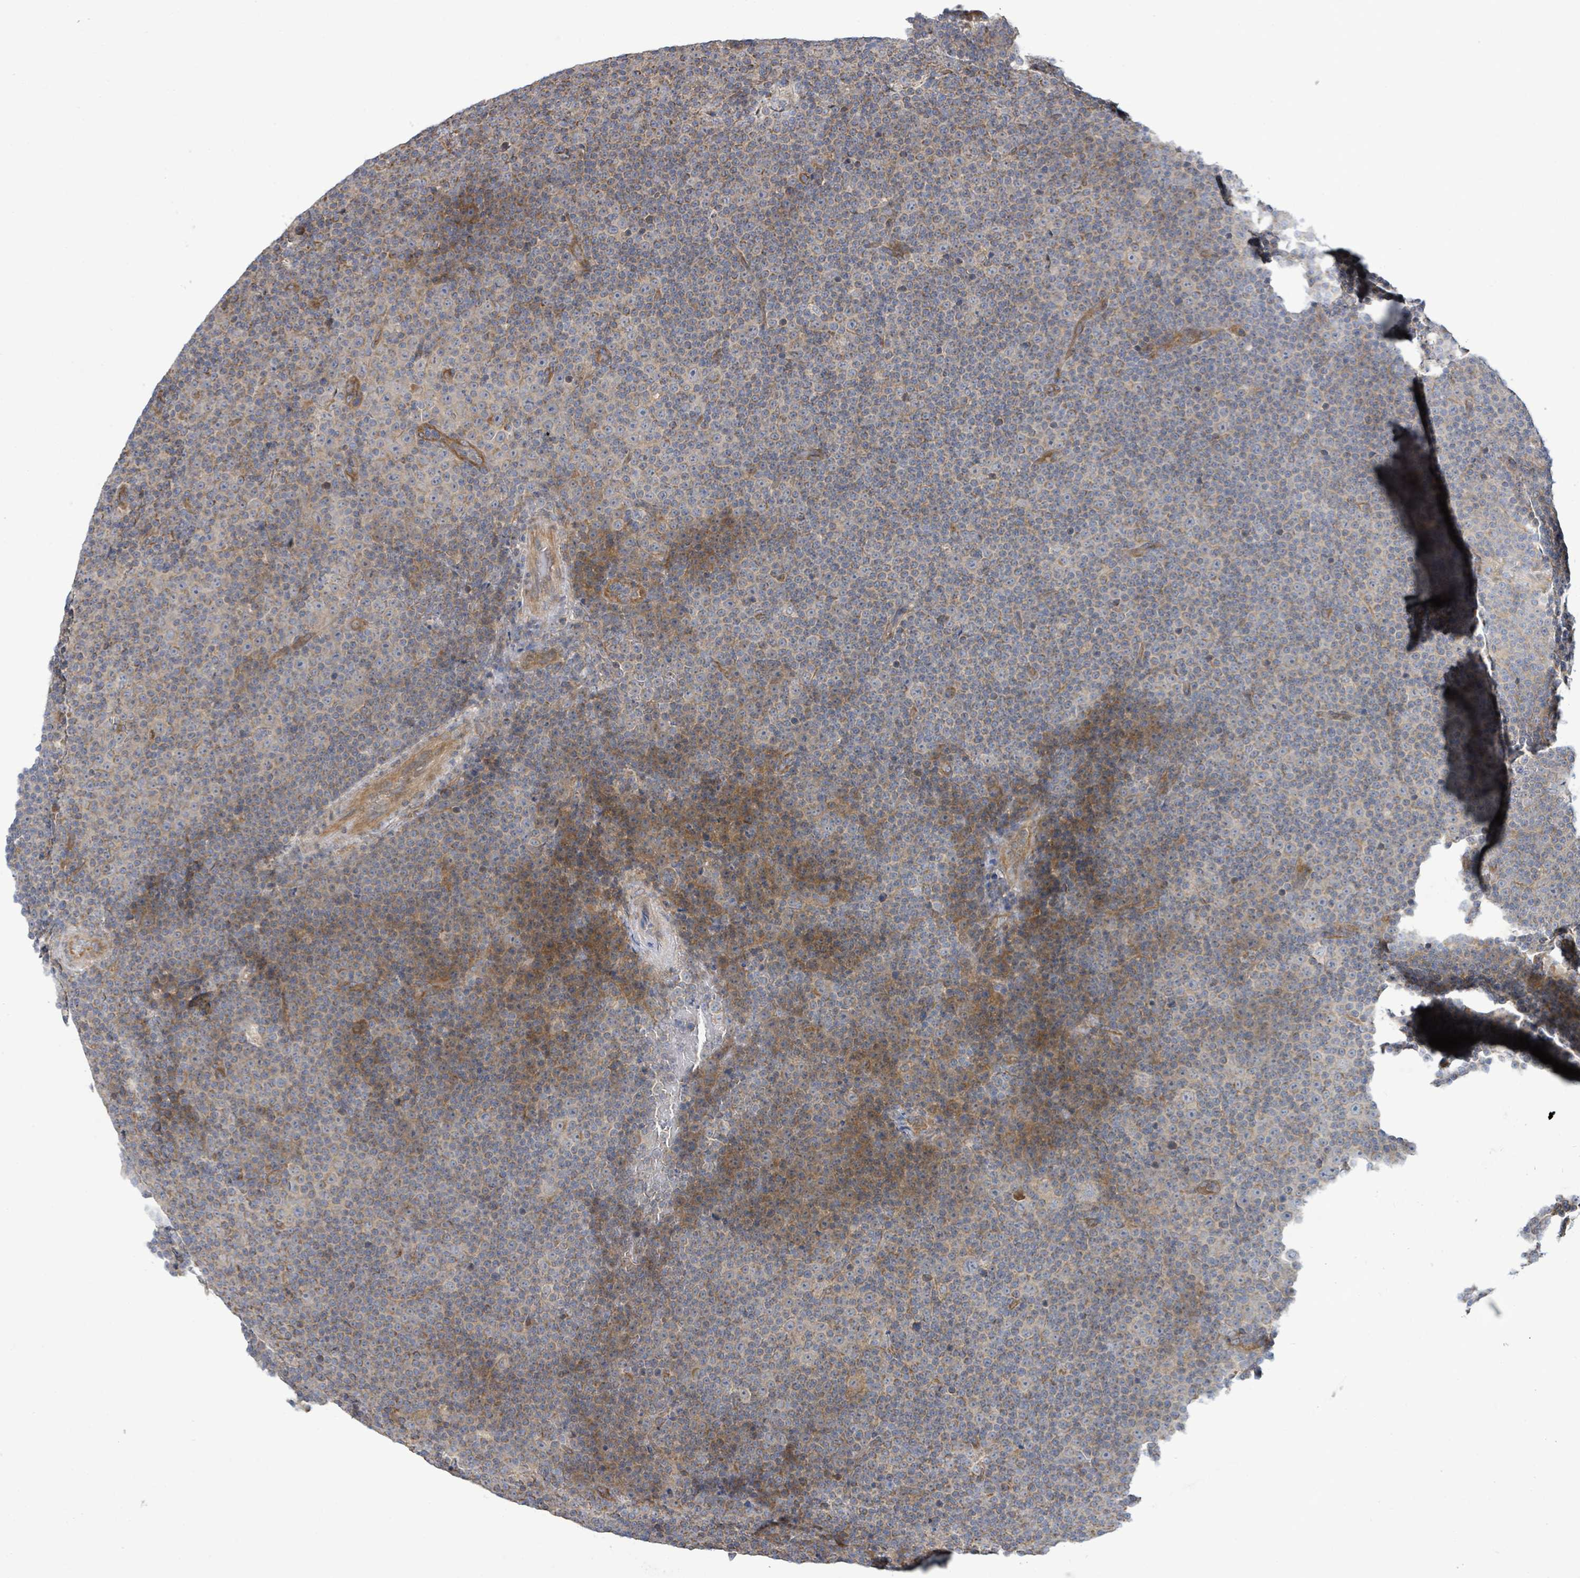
{"staining": {"intensity": "weak", "quantity": "25%-75%", "location": "cytoplasmic/membranous"}, "tissue": "lymphoma", "cell_type": "Tumor cells", "image_type": "cancer", "snomed": [{"axis": "morphology", "description": "Malignant lymphoma, non-Hodgkin's type, Low grade"}, {"axis": "topography", "description": "Lymph node"}], "caption": "Protein expression analysis of human lymphoma reveals weak cytoplasmic/membranous staining in about 25%-75% of tumor cells. Immunohistochemistry (ihc) stains the protein in brown and the nuclei are stained blue.", "gene": "KBTBD11", "patient": {"sex": "female", "age": 67}}